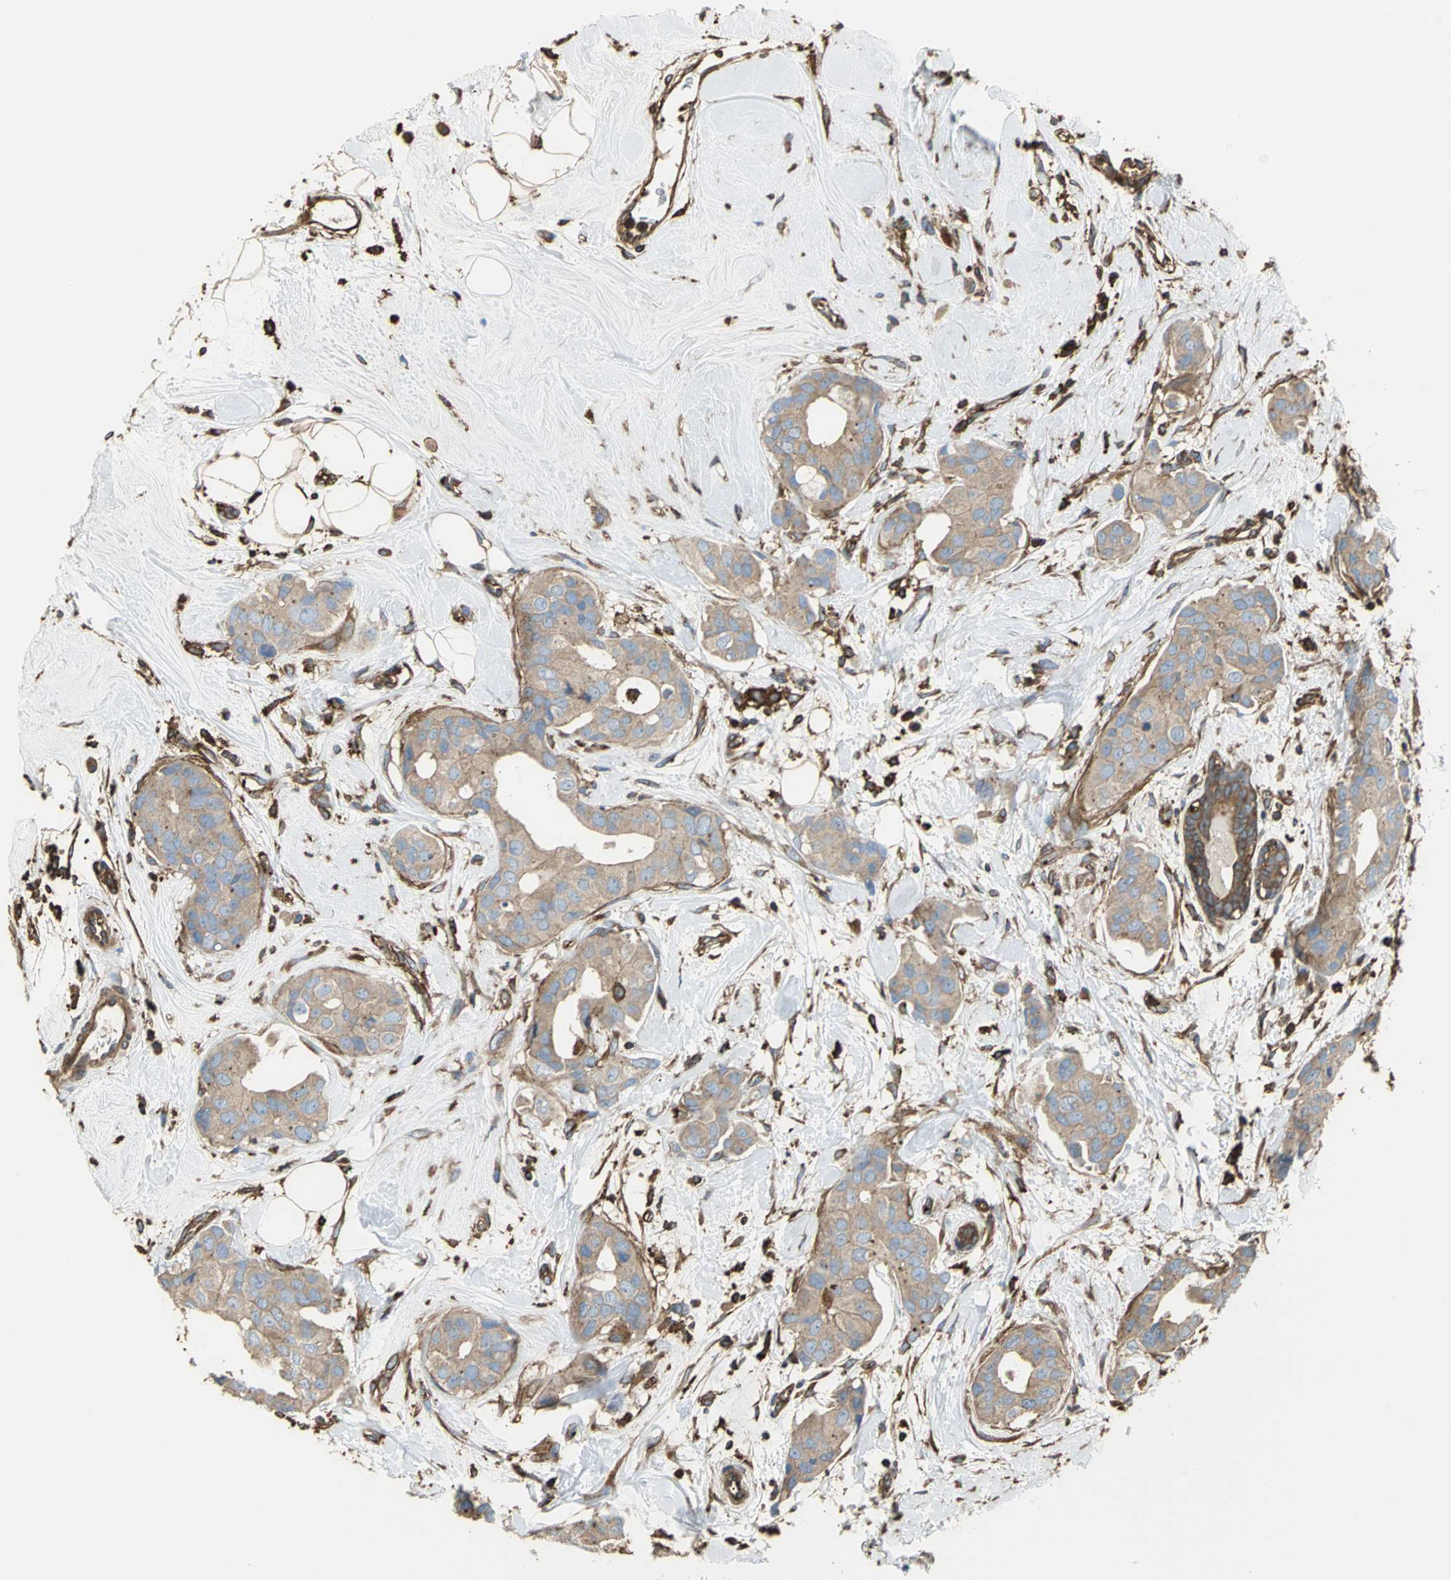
{"staining": {"intensity": "weak", "quantity": ">75%", "location": "cytoplasmic/membranous"}, "tissue": "breast cancer", "cell_type": "Tumor cells", "image_type": "cancer", "snomed": [{"axis": "morphology", "description": "Duct carcinoma"}, {"axis": "topography", "description": "Breast"}], "caption": "Immunohistochemical staining of human breast intraductal carcinoma exhibits weak cytoplasmic/membranous protein staining in approximately >75% of tumor cells.", "gene": "TLN1", "patient": {"sex": "female", "age": 40}}